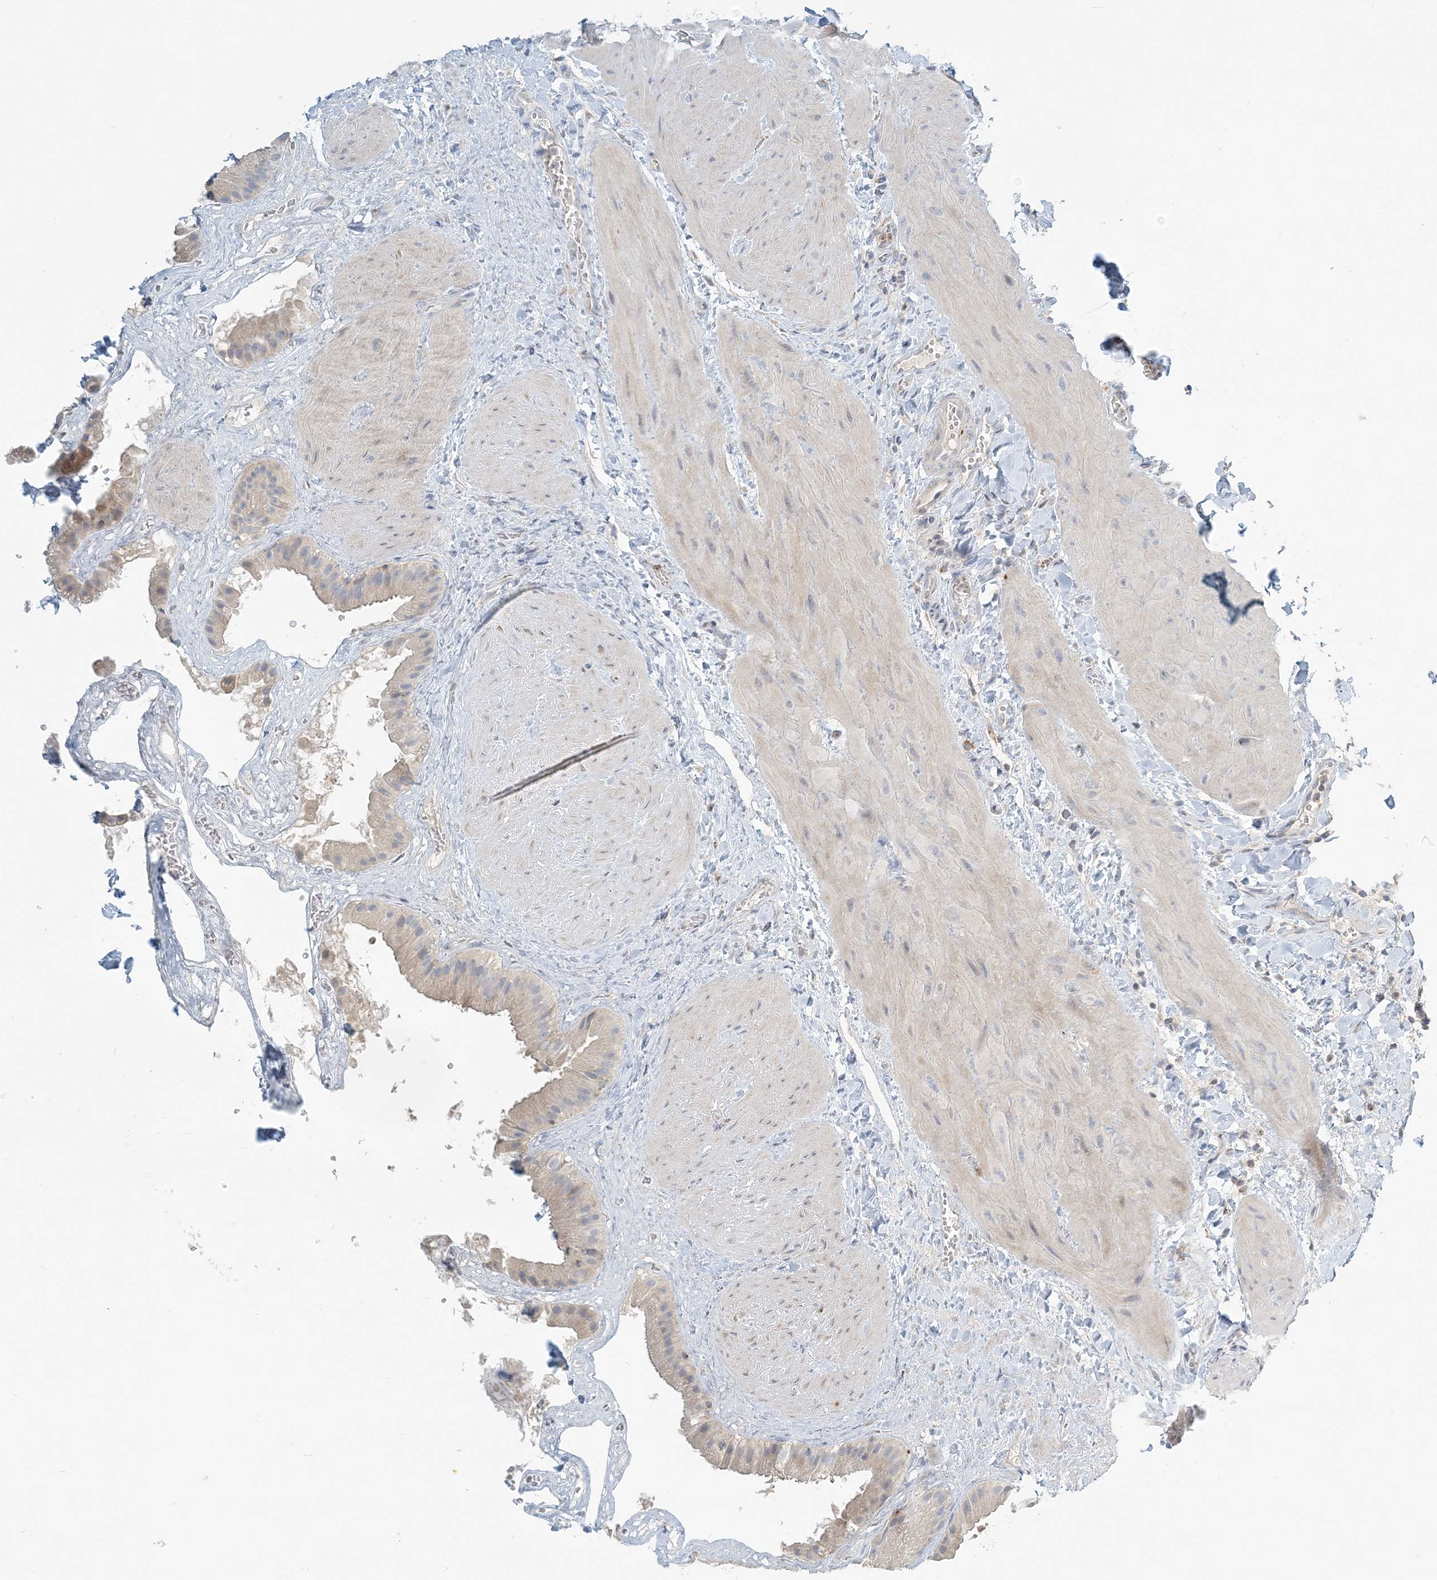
{"staining": {"intensity": "weak", "quantity": "<25%", "location": "cytoplasmic/membranous"}, "tissue": "gallbladder", "cell_type": "Glandular cells", "image_type": "normal", "snomed": [{"axis": "morphology", "description": "Normal tissue, NOS"}, {"axis": "topography", "description": "Gallbladder"}], "caption": "The histopathology image displays no staining of glandular cells in normal gallbladder. (Immunohistochemistry, brightfield microscopy, high magnification).", "gene": "NAA11", "patient": {"sex": "male", "age": 55}}